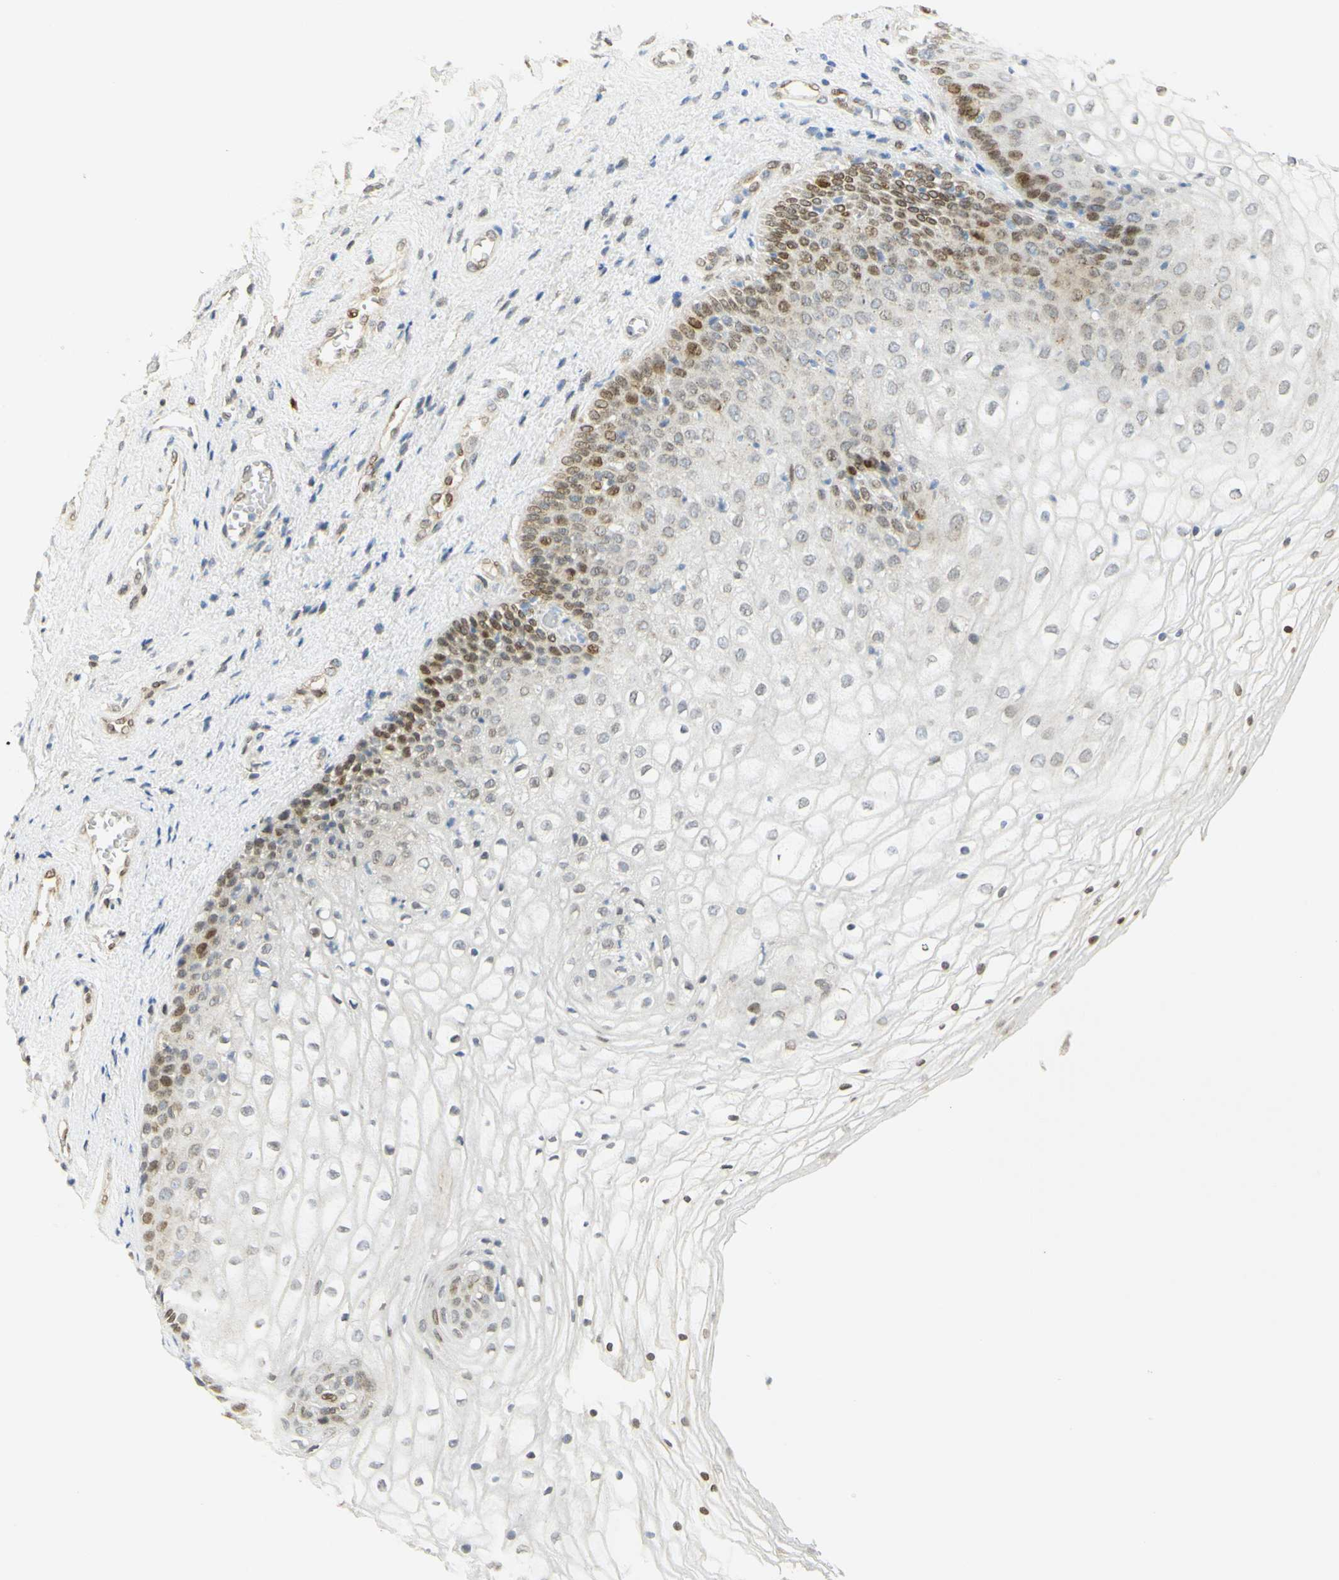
{"staining": {"intensity": "moderate", "quantity": "25%-75%", "location": "nuclear"}, "tissue": "vagina", "cell_type": "Squamous epithelial cells", "image_type": "normal", "snomed": [{"axis": "morphology", "description": "Normal tissue, NOS"}, {"axis": "topography", "description": "Vagina"}], "caption": "Immunohistochemistry micrograph of unremarkable human vagina stained for a protein (brown), which shows medium levels of moderate nuclear expression in approximately 25%-75% of squamous epithelial cells.", "gene": "E2F1", "patient": {"sex": "female", "age": 34}}